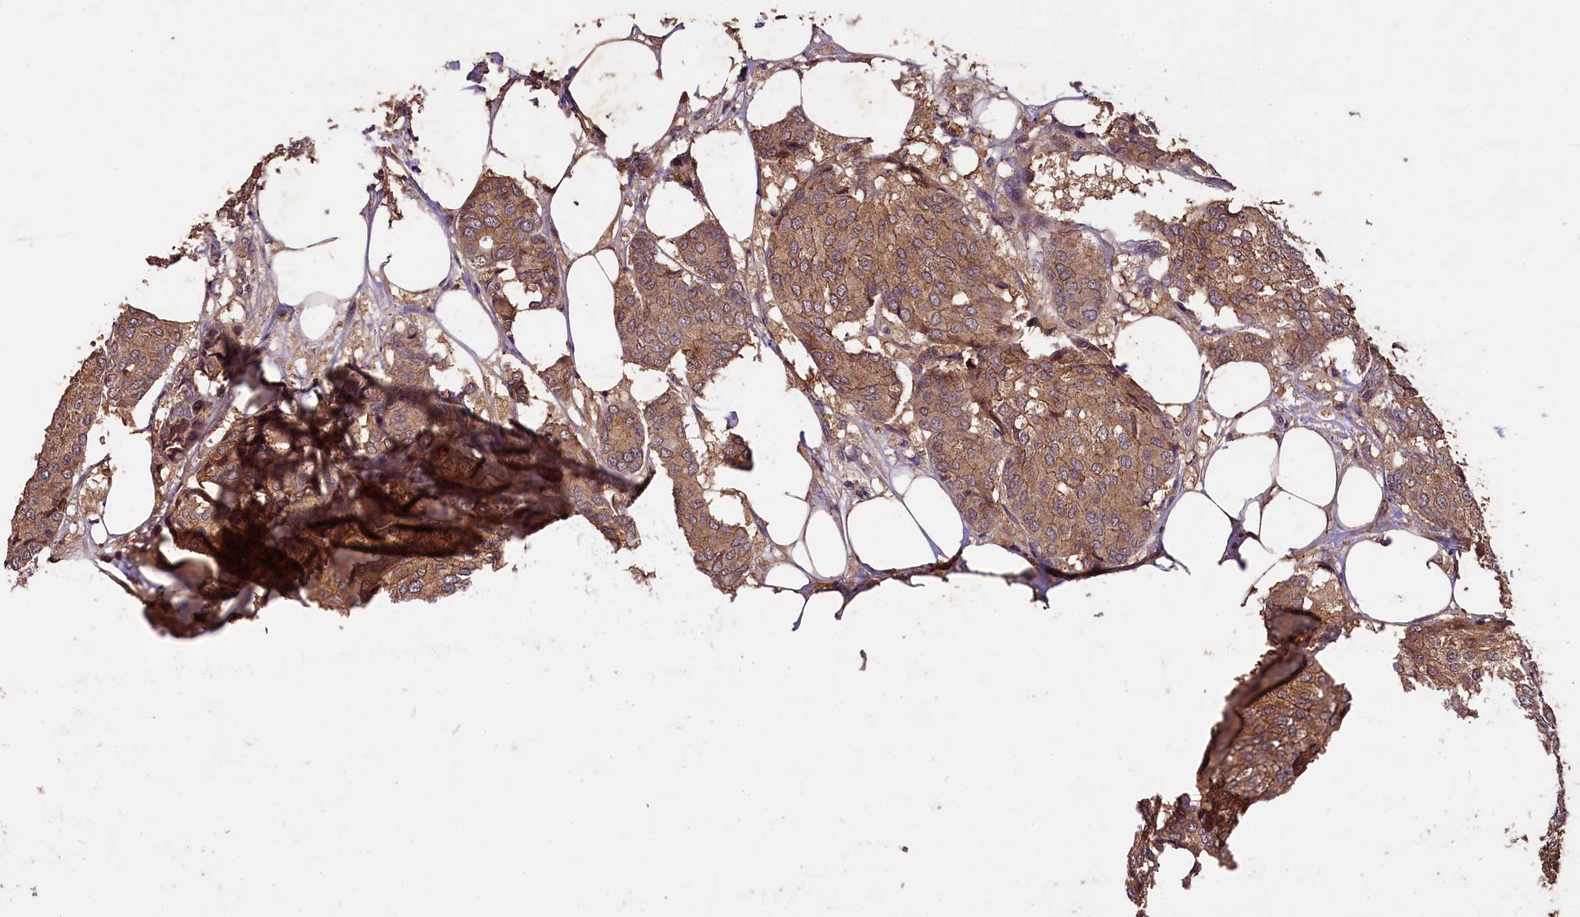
{"staining": {"intensity": "moderate", "quantity": ">75%", "location": "cytoplasmic/membranous"}, "tissue": "breast cancer", "cell_type": "Tumor cells", "image_type": "cancer", "snomed": [{"axis": "morphology", "description": "Duct carcinoma"}, {"axis": "topography", "description": "Breast"}], "caption": "Breast intraductal carcinoma tissue shows moderate cytoplasmic/membranous staining in about >75% of tumor cells, visualized by immunohistochemistry.", "gene": "PLXNB1", "patient": {"sex": "female", "age": 75}}